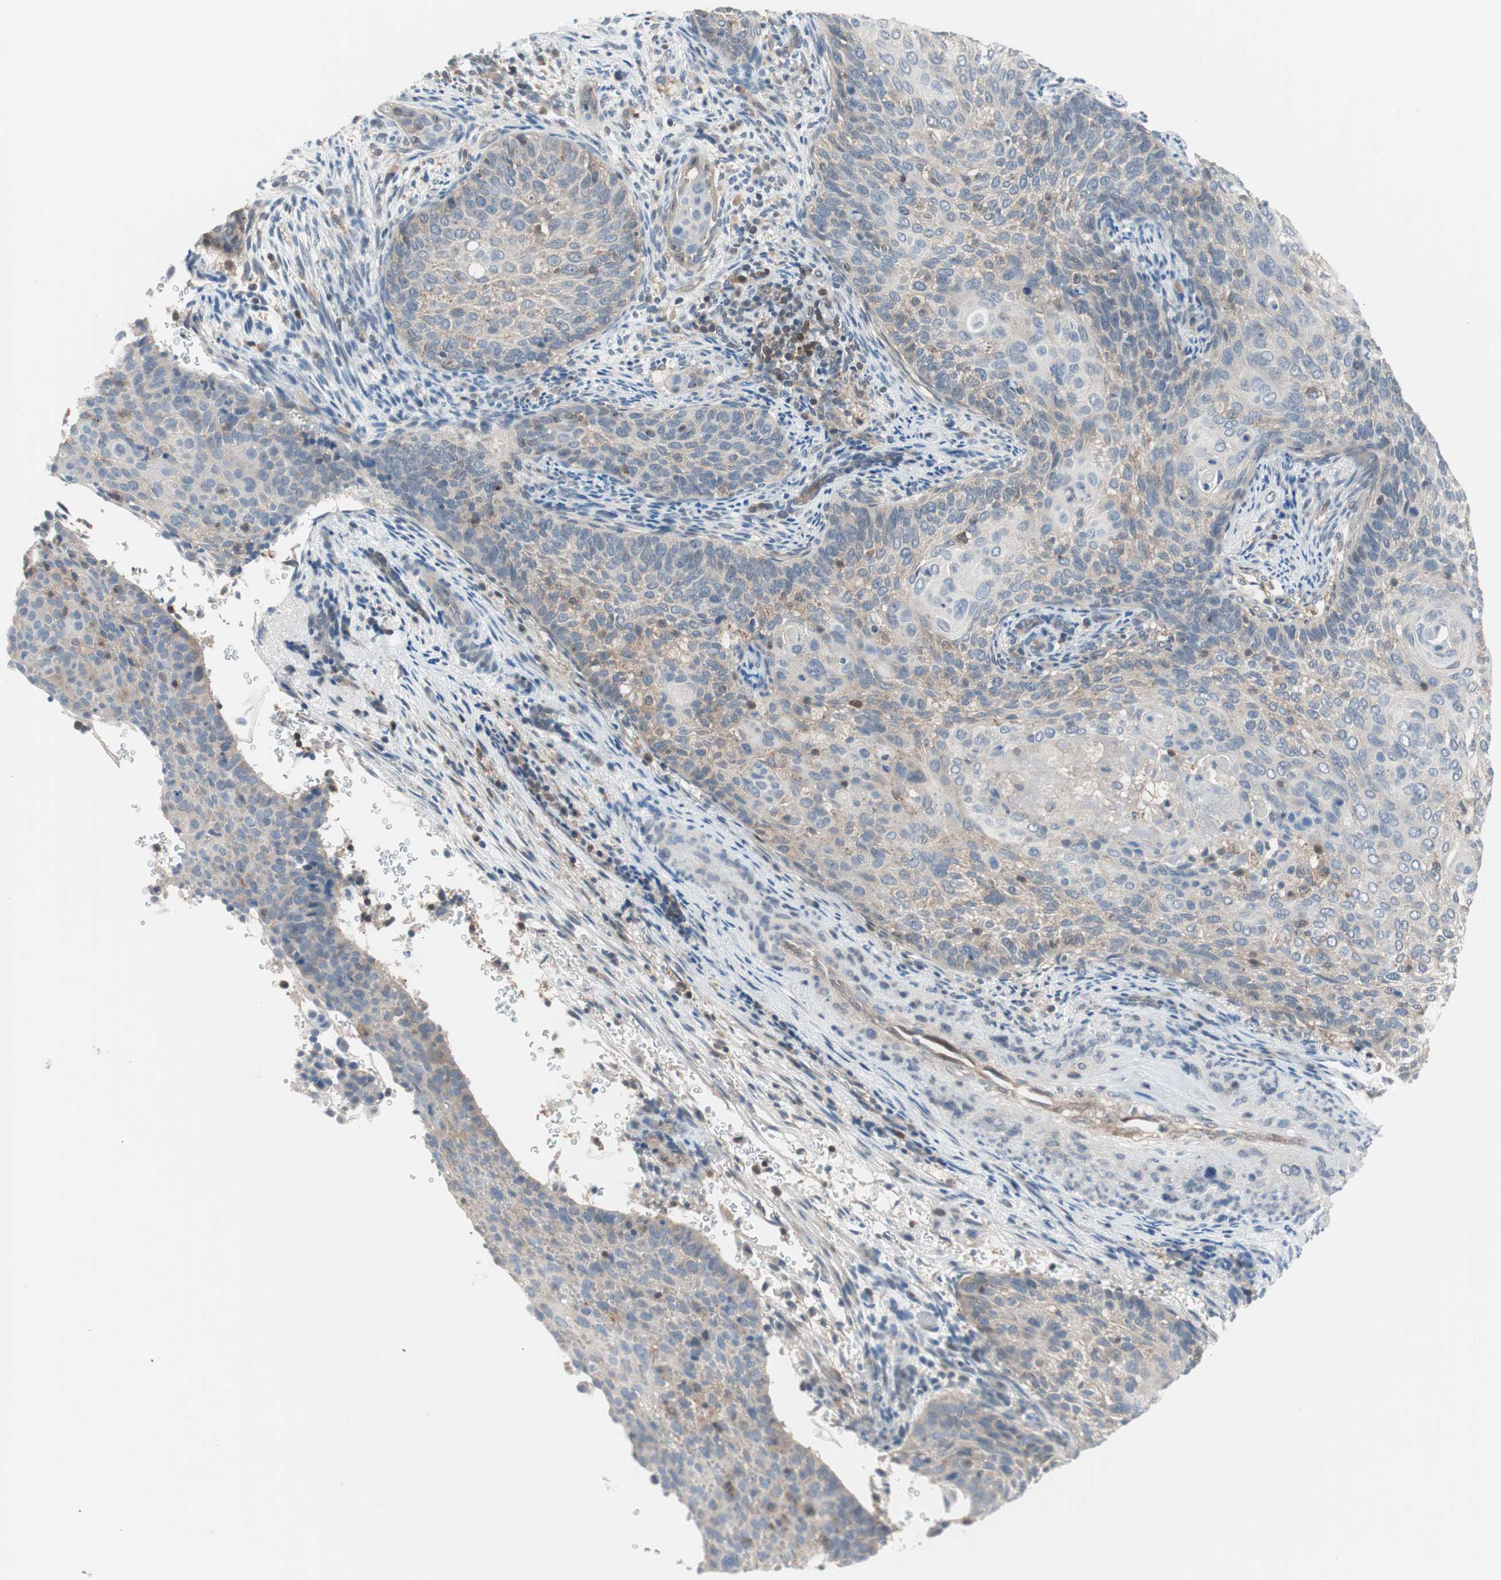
{"staining": {"intensity": "weak", "quantity": "25%-75%", "location": "cytoplasmic/membranous"}, "tissue": "cervical cancer", "cell_type": "Tumor cells", "image_type": "cancer", "snomed": [{"axis": "morphology", "description": "Squamous cell carcinoma, NOS"}, {"axis": "topography", "description": "Cervix"}], "caption": "Immunohistochemistry of human squamous cell carcinoma (cervical) exhibits low levels of weak cytoplasmic/membranous positivity in approximately 25%-75% of tumor cells.", "gene": "GALT", "patient": {"sex": "female", "age": 33}}